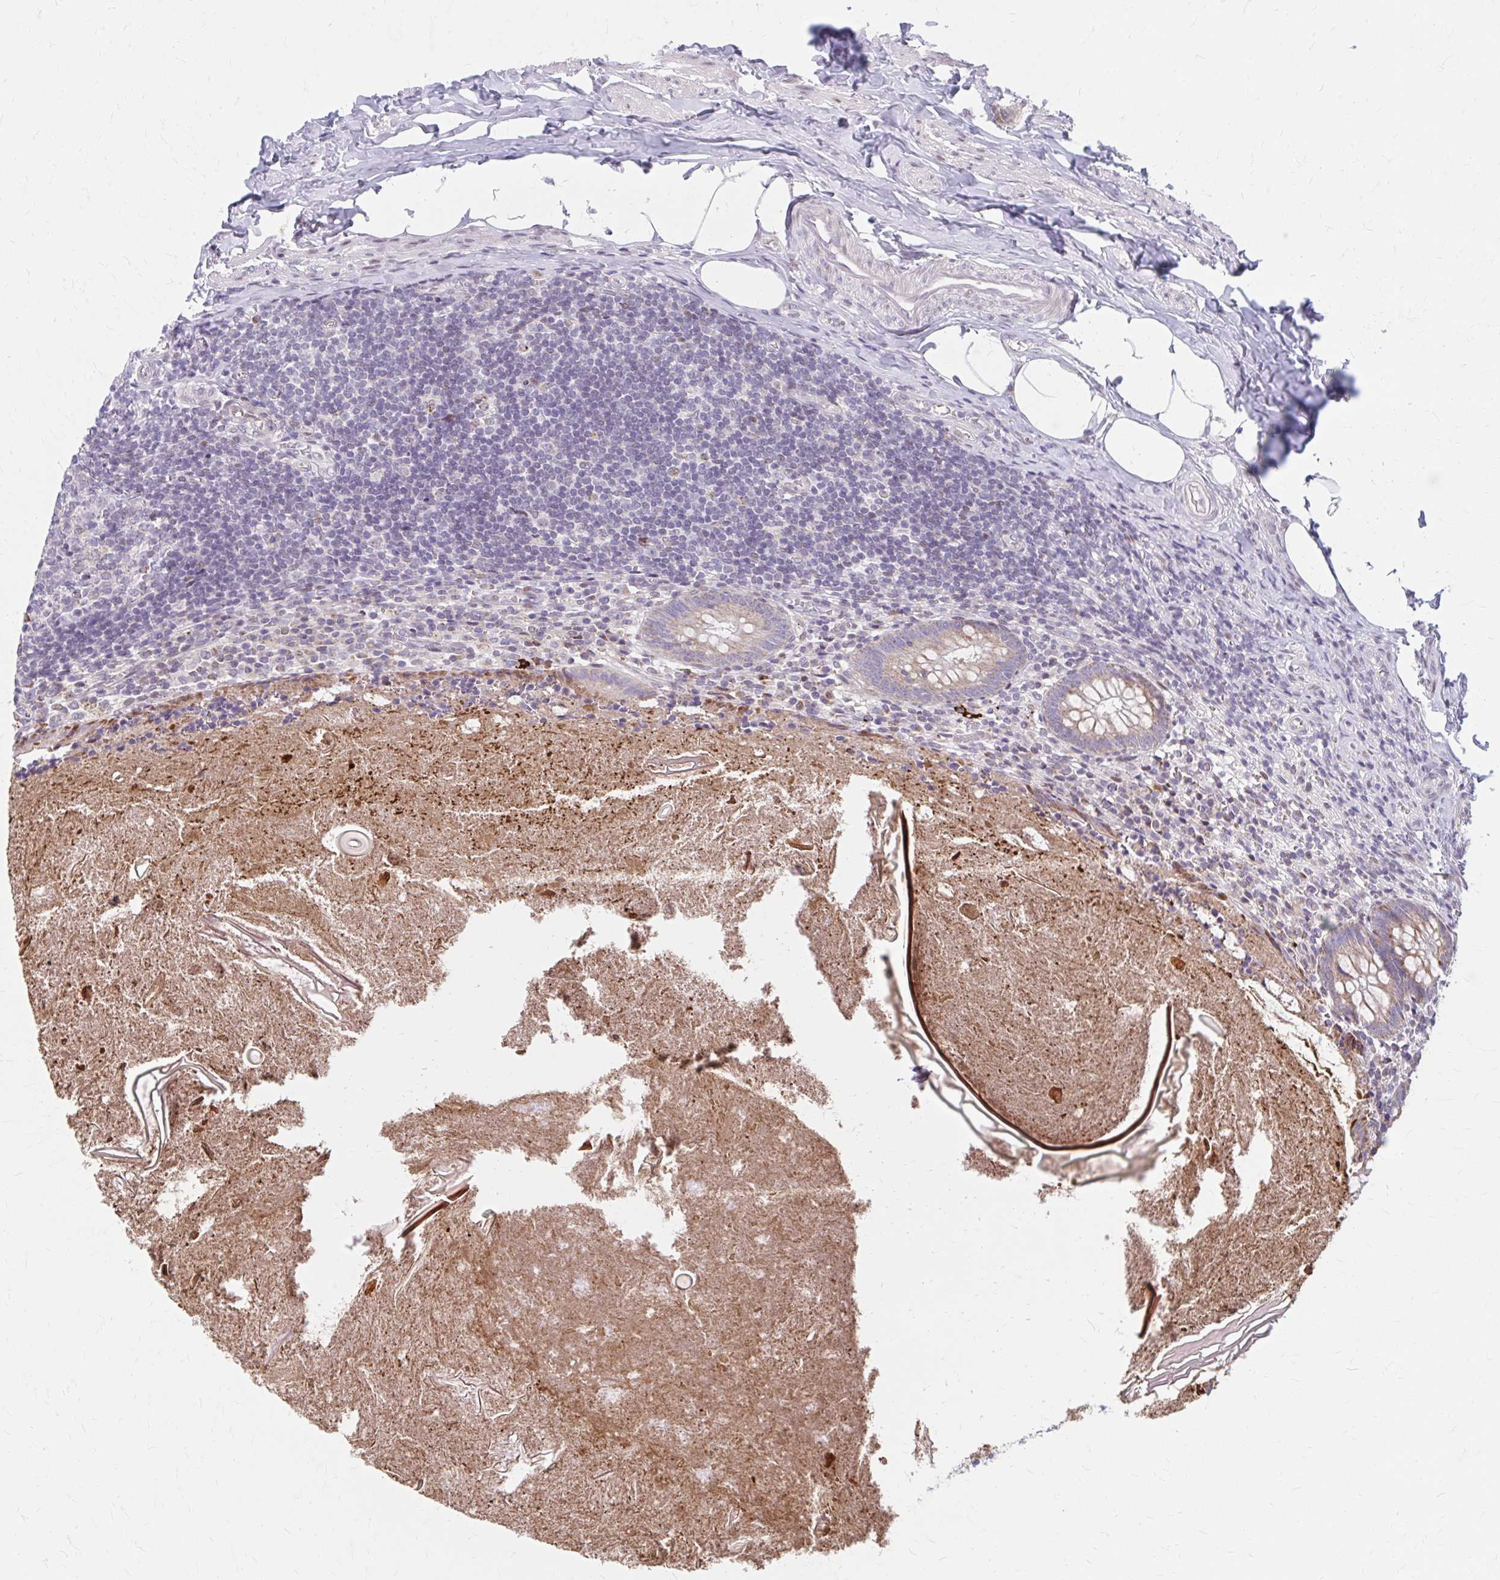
{"staining": {"intensity": "moderate", "quantity": ">75%", "location": "cytoplasmic/membranous"}, "tissue": "appendix", "cell_type": "Glandular cells", "image_type": "normal", "snomed": [{"axis": "morphology", "description": "Normal tissue, NOS"}, {"axis": "topography", "description": "Appendix"}], "caption": "This micrograph exhibits immunohistochemistry staining of normal appendix, with medium moderate cytoplasmic/membranous staining in approximately >75% of glandular cells.", "gene": "BEAN1", "patient": {"sex": "female", "age": 17}}